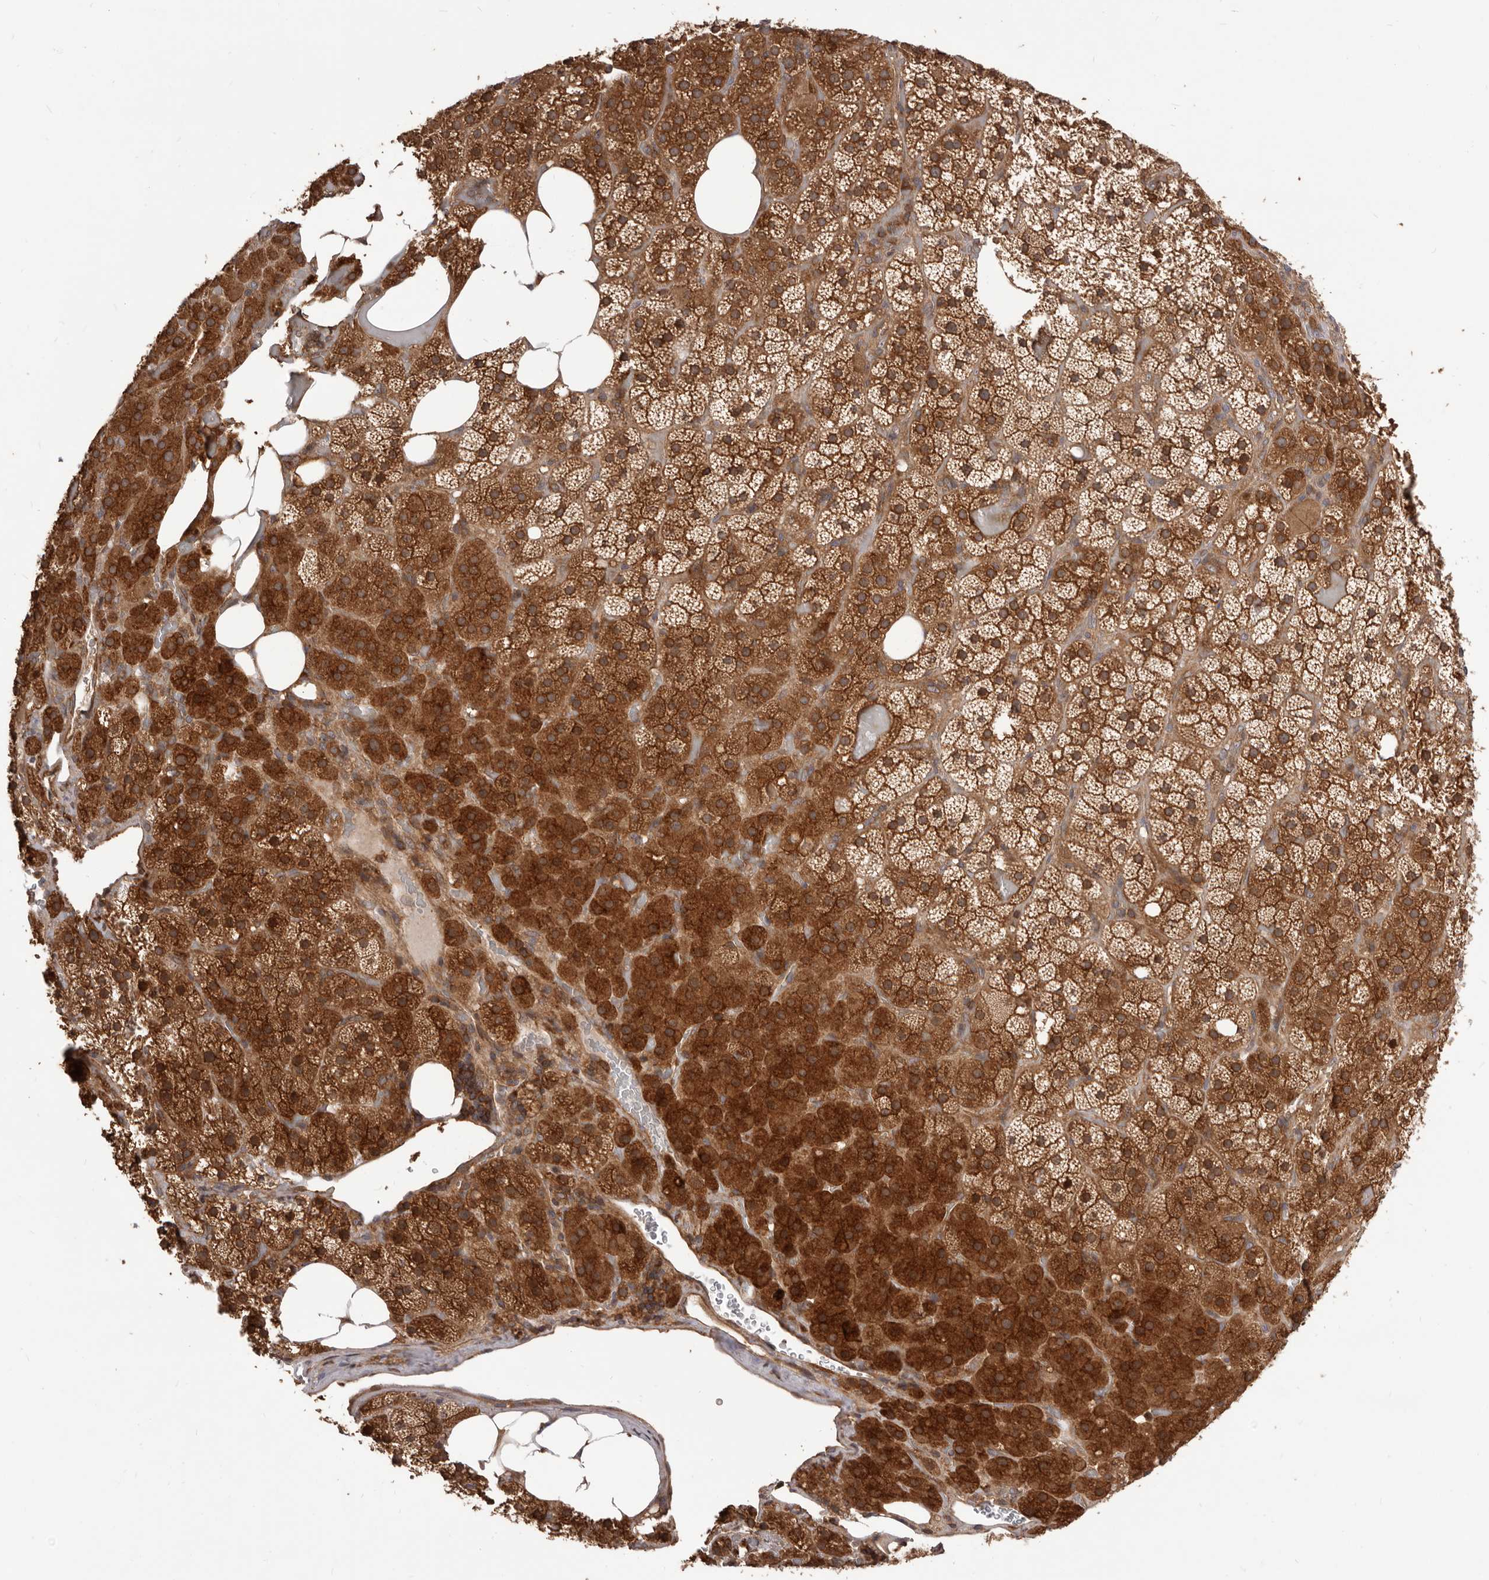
{"staining": {"intensity": "strong", "quantity": ">75%", "location": "cytoplasmic/membranous"}, "tissue": "adrenal gland", "cell_type": "Glandular cells", "image_type": "normal", "snomed": [{"axis": "morphology", "description": "Normal tissue, NOS"}, {"axis": "topography", "description": "Adrenal gland"}], "caption": "IHC (DAB) staining of normal adrenal gland exhibits strong cytoplasmic/membranous protein staining in about >75% of glandular cells. (brown staining indicates protein expression, while blue staining denotes nuclei).", "gene": "HBS1L", "patient": {"sex": "female", "age": 59}}